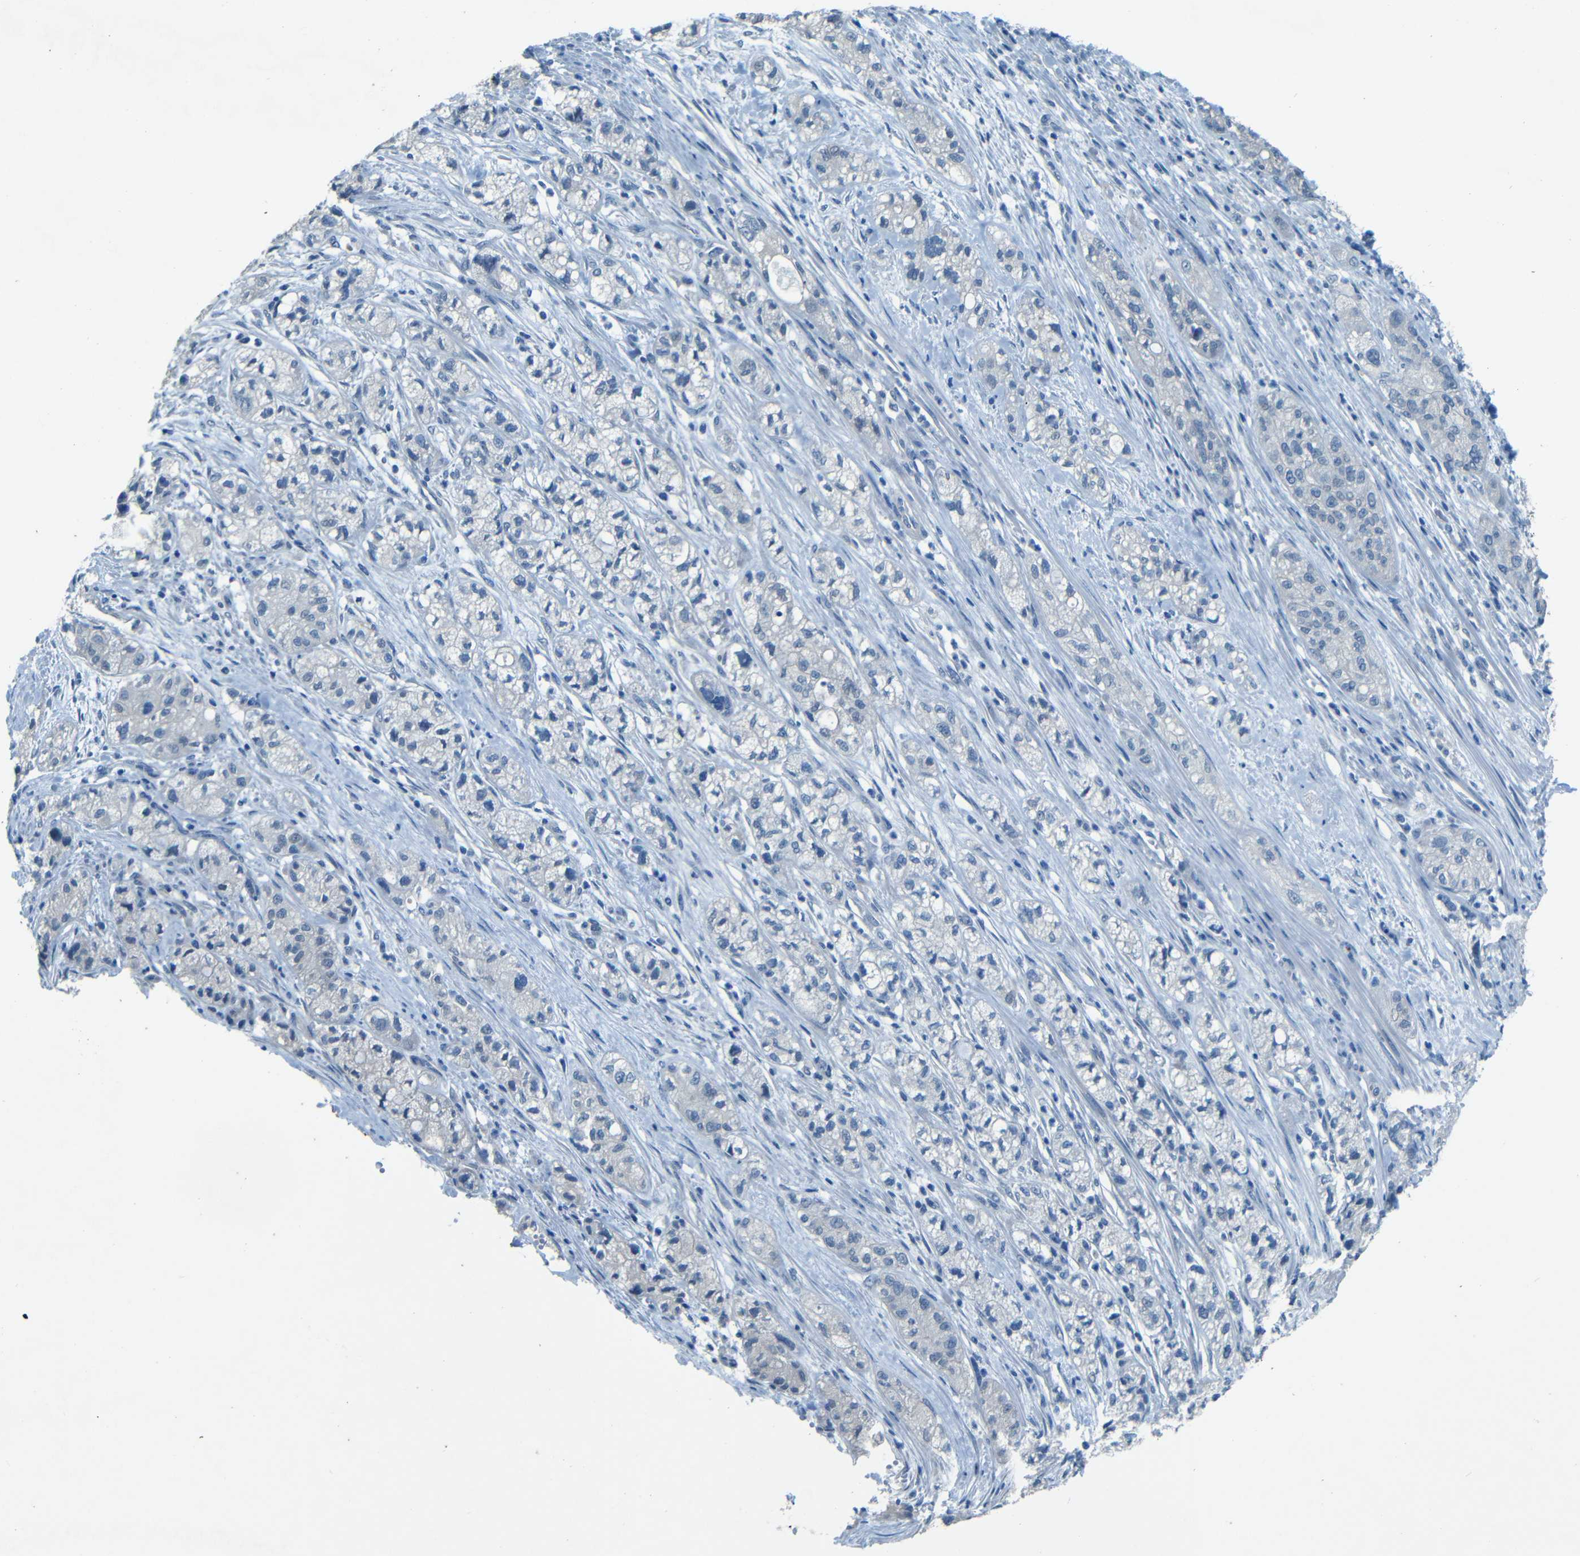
{"staining": {"intensity": "negative", "quantity": "none", "location": "none"}, "tissue": "pancreatic cancer", "cell_type": "Tumor cells", "image_type": "cancer", "snomed": [{"axis": "morphology", "description": "Adenocarcinoma, NOS"}, {"axis": "topography", "description": "Pancreas"}], "caption": "DAB immunohistochemical staining of human adenocarcinoma (pancreatic) demonstrates no significant positivity in tumor cells.", "gene": "ZMAT1", "patient": {"sex": "female", "age": 78}}